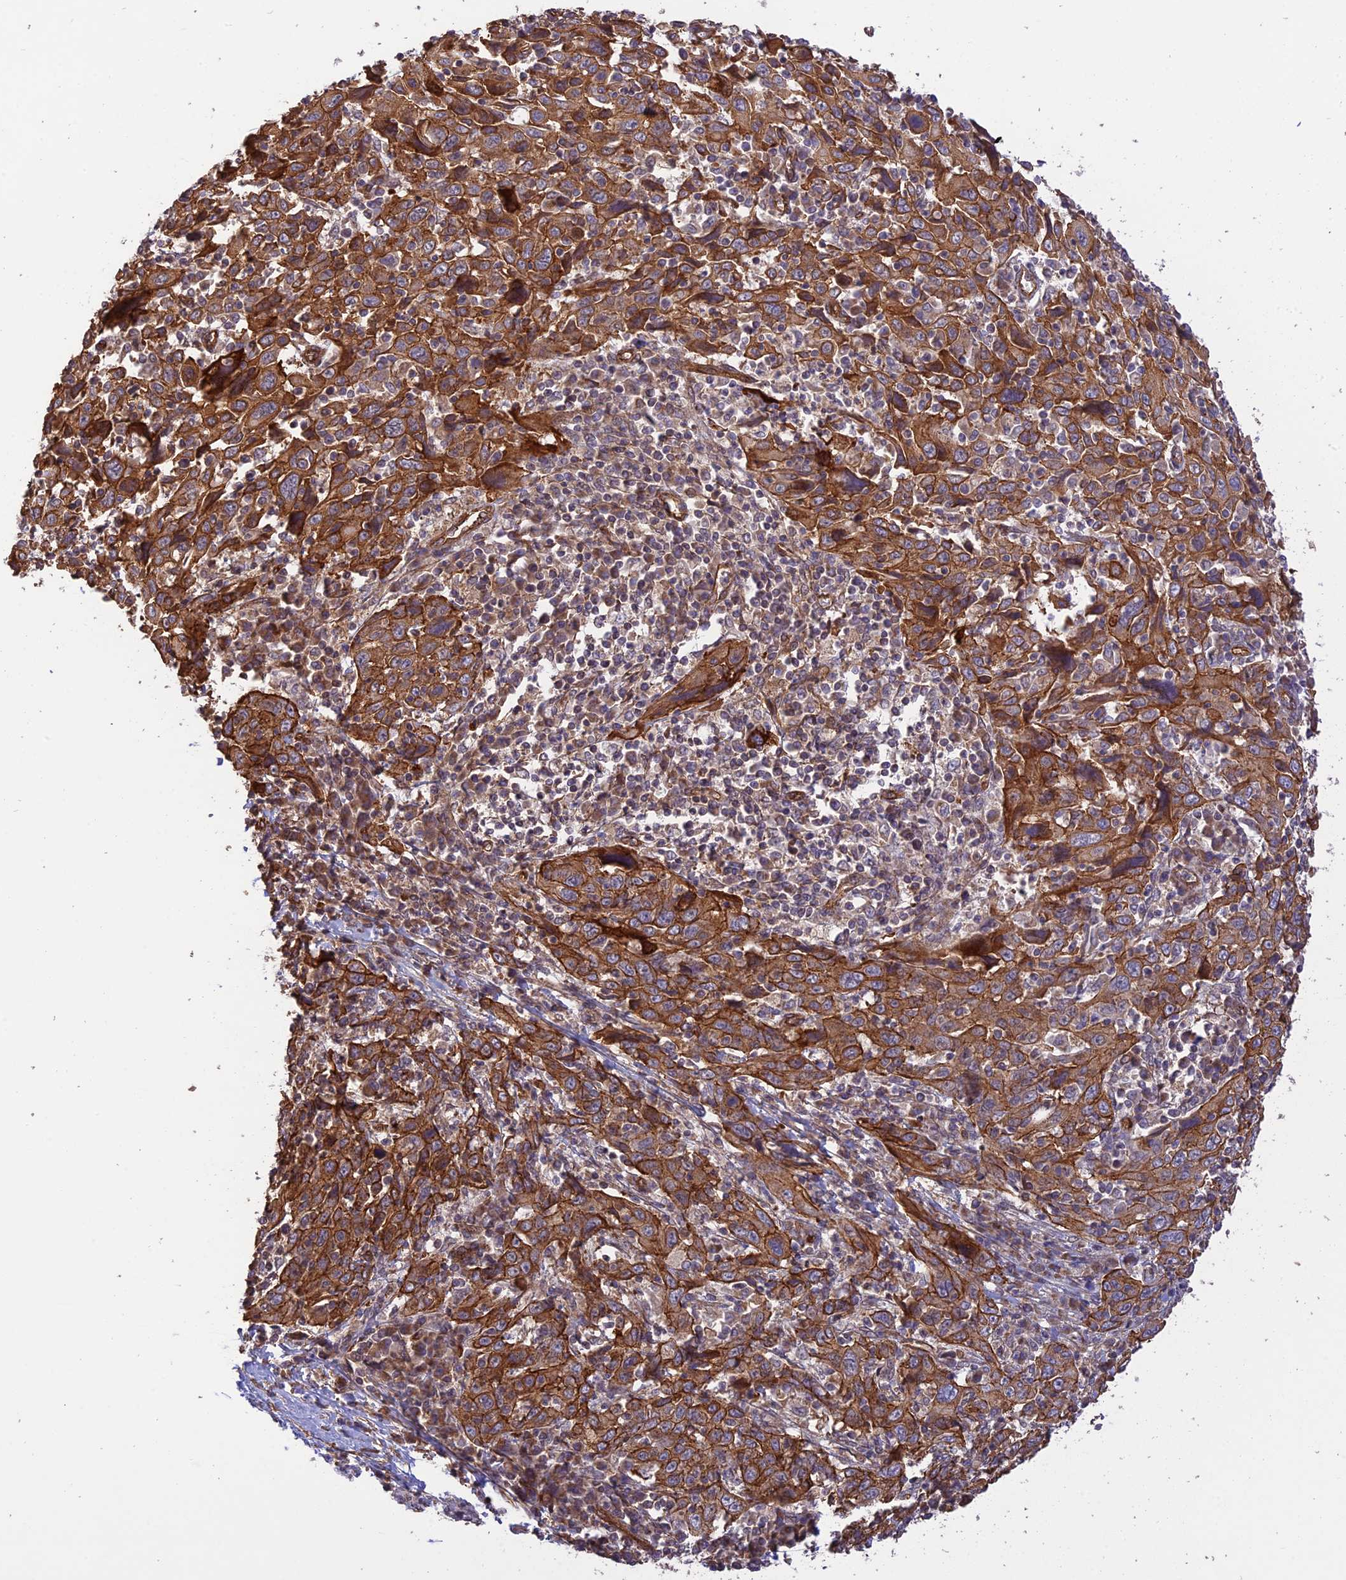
{"staining": {"intensity": "strong", "quantity": ">75%", "location": "cytoplasmic/membranous"}, "tissue": "cervical cancer", "cell_type": "Tumor cells", "image_type": "cancer", "snomed": [{"axis": "morphology", "description": "Squamous cell carcinoma, NOS"}, {"axis": "topography", "description": "Cervix"}], "caption": "Strong cytoplasmic/membranous staining is identified in about >75% of tumor cells in cervical cancer (squamous cell carcinoma).", "gene": "HOMER2", "patient": {"sex": "female", "age": 46}}